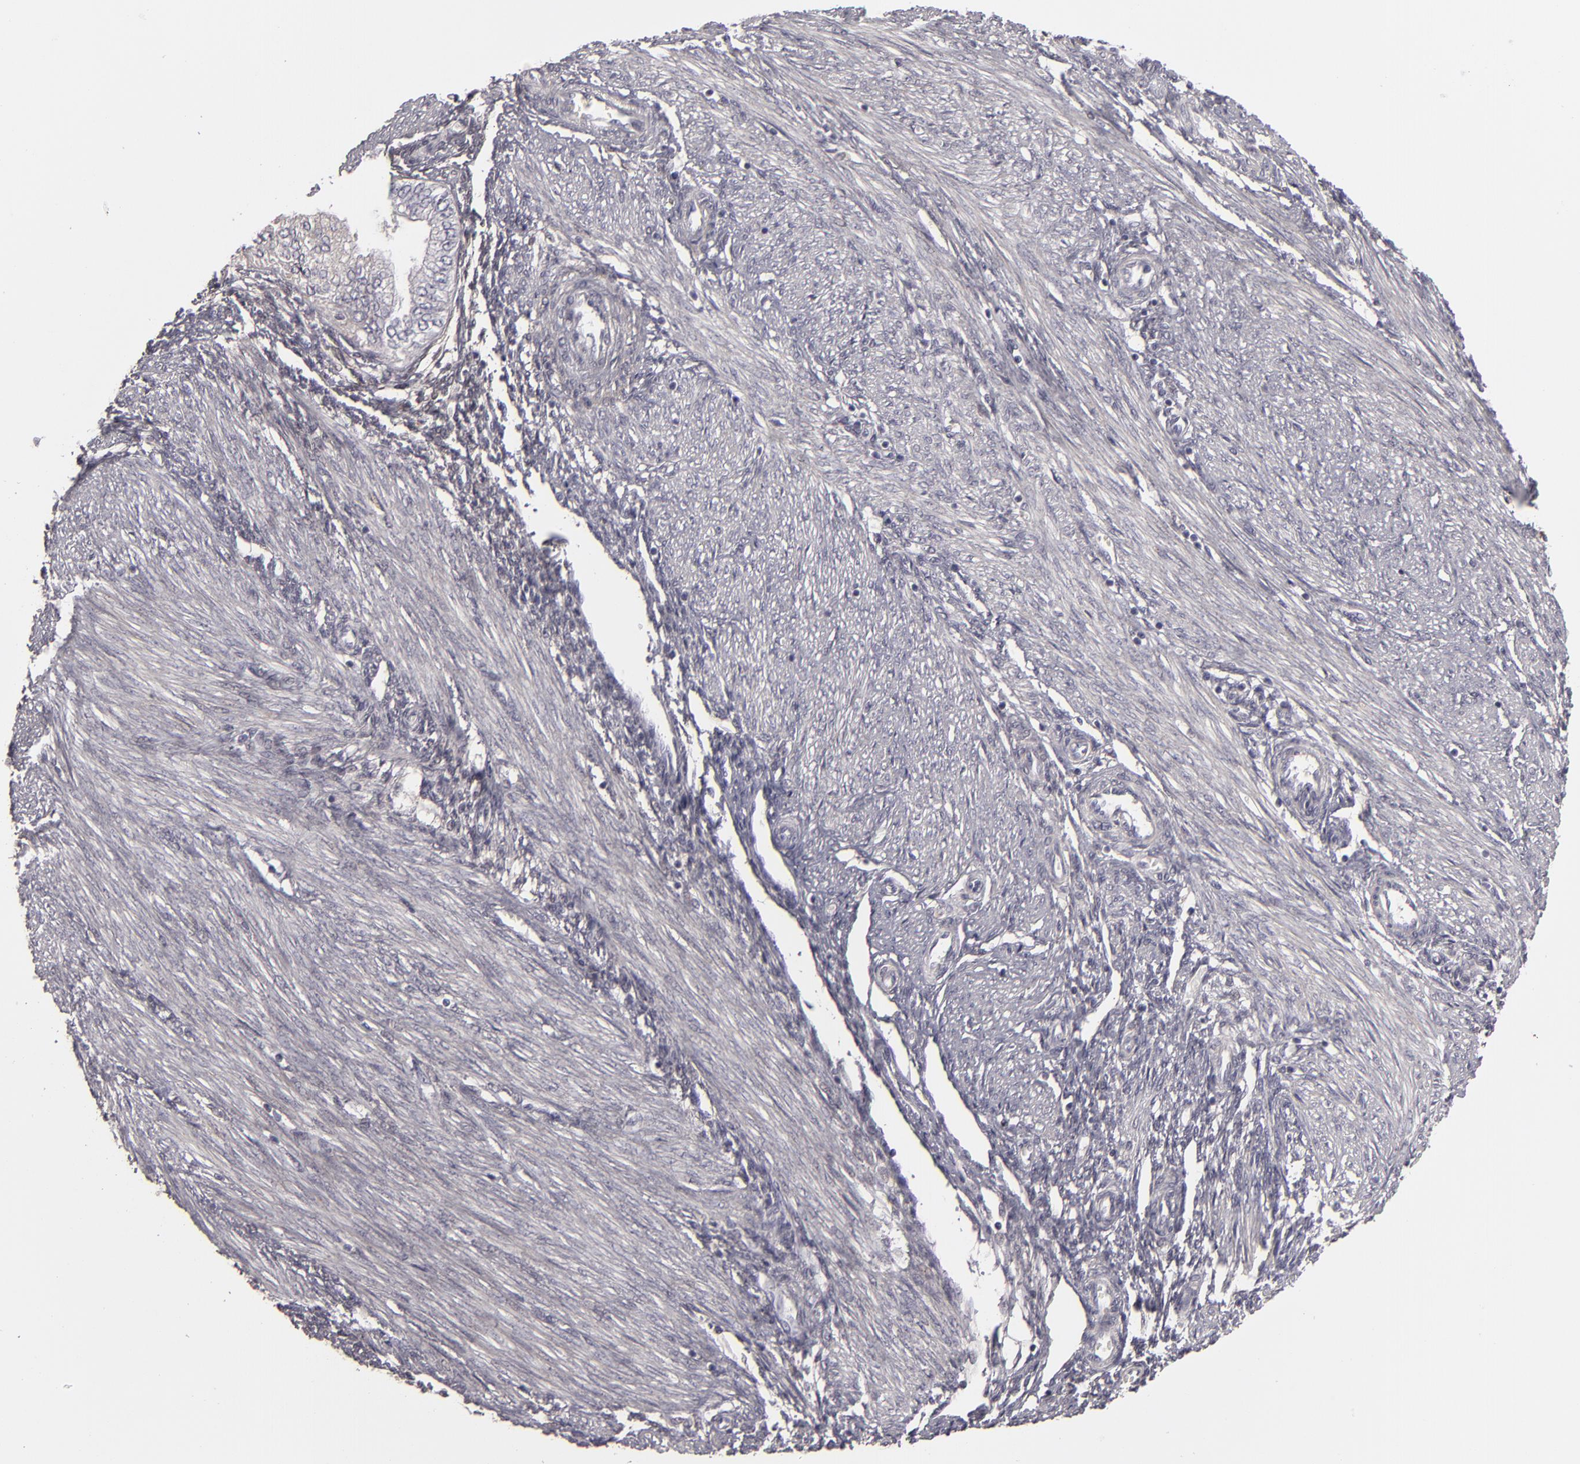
{"staining": {"intensity": "negative", "quantity": "none", "location": "none"}, "tissue": "endometrial cancer", "cell_type": "Tumor cells", "image_type": "cancer", "snomed": [{"axis": "morphology", "description": "Adenocarcinoma, NOS"}, {"axis": "topography", "description": "Endometrium"}], "caption": "This is a image of immunohistochemistry staining of endometrial cancer (adenocarcinoma), which shows no expression in tumor cells.", "gene": "EFS", "patient": {"sex": "female", "age": 51}}